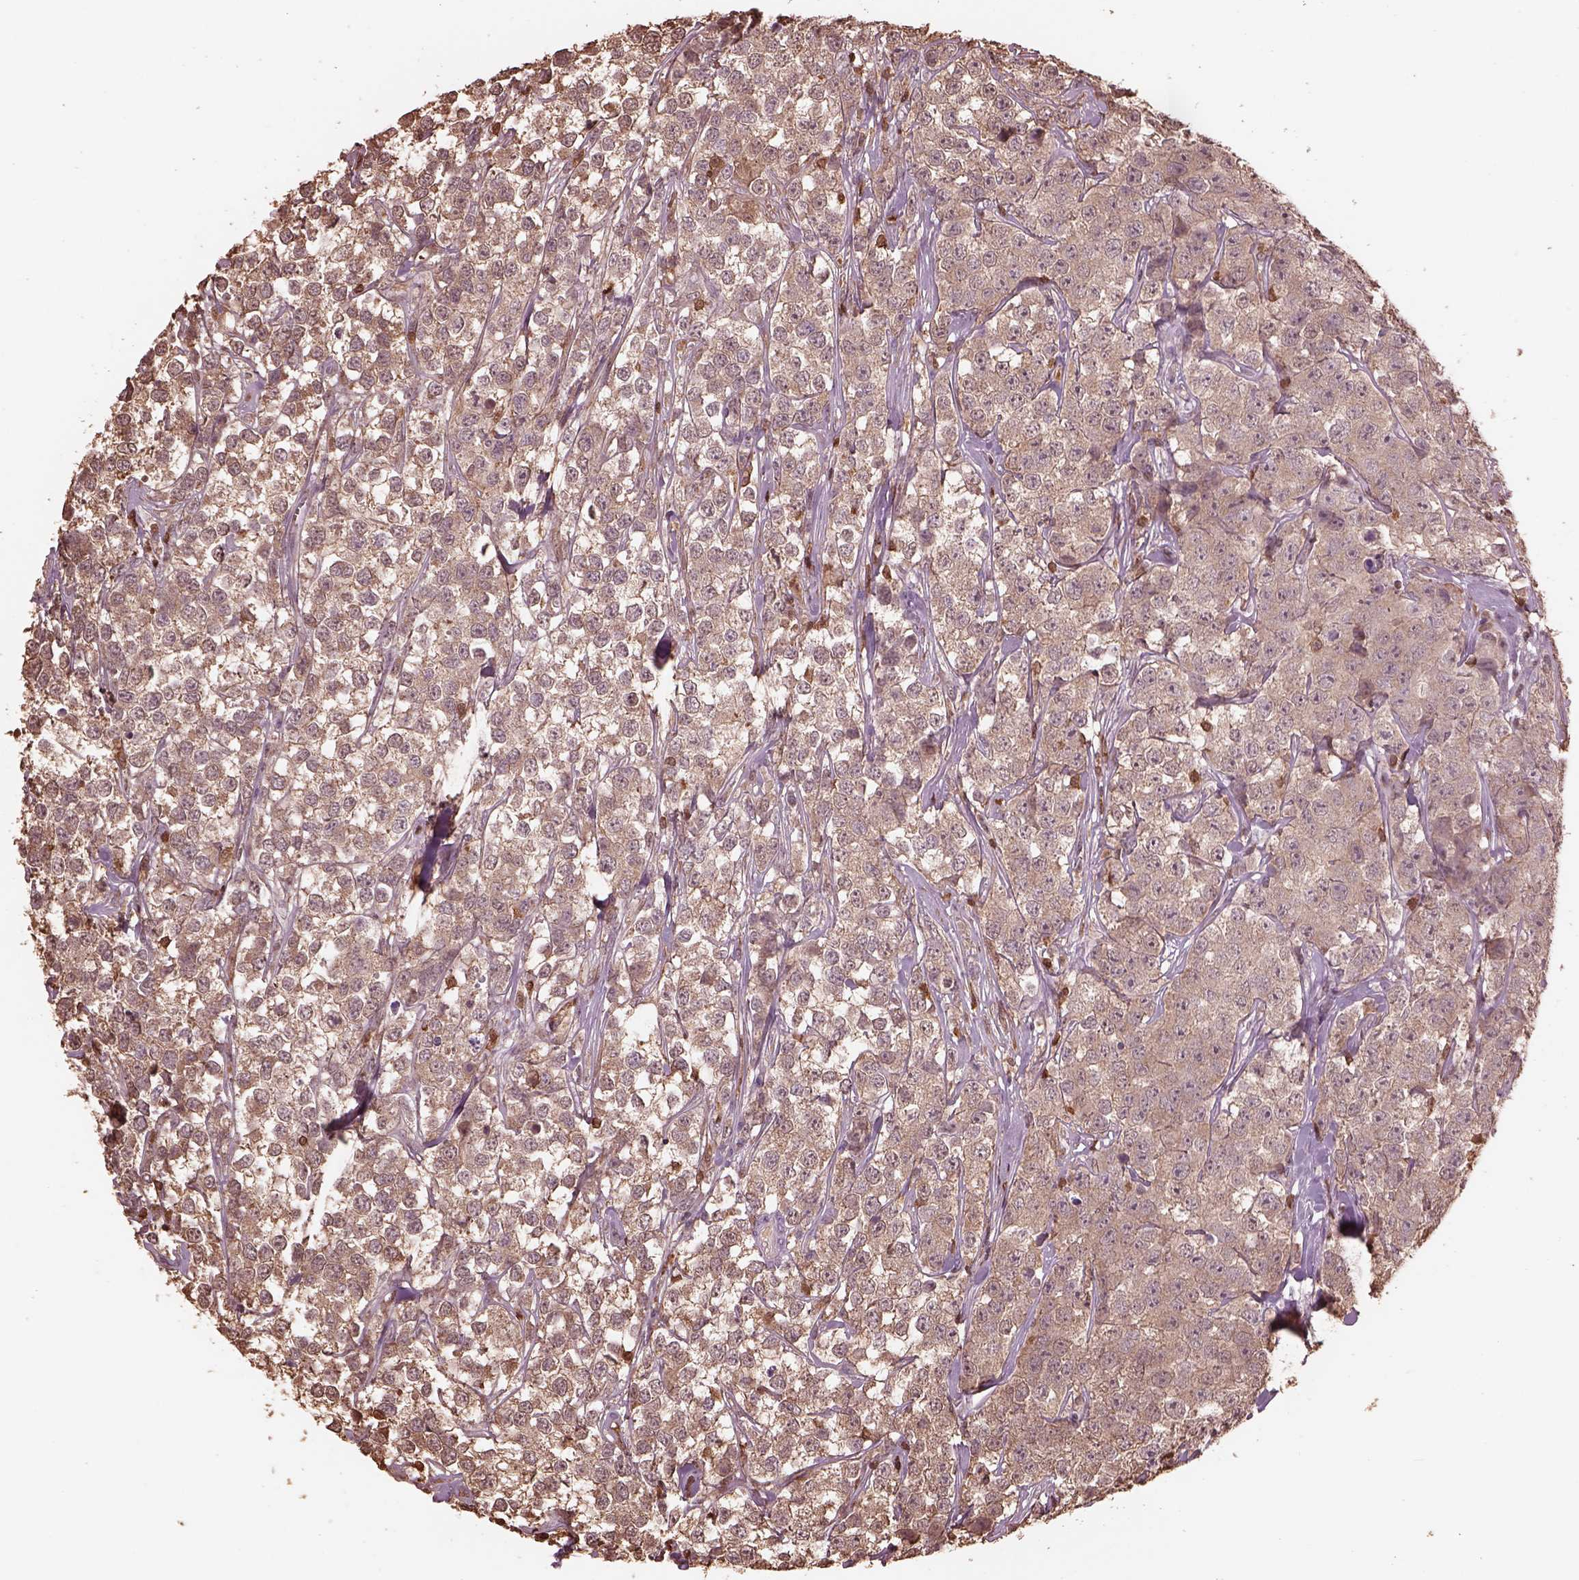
{"staining": {"intensity": "weak", "quantity": ">75%", "location": "cytoplasmic/membranous"}, "tissue": "testis cancer", "cell_type": "Tumor cells", "image_type": "cancer", "snomed": [{"axis": "morphology", "description": "Seminoma, NOS"}, {"axis": "topography", "description": "Testis"}], "caption": "Human seminoma (testis) stained with a brown dye demonstrates weak cytoplasmic/membranous positive staining in about >75% of tumor cells.", "gene": "IL31RA", "patient": {"sex": "male", "age": 59}}